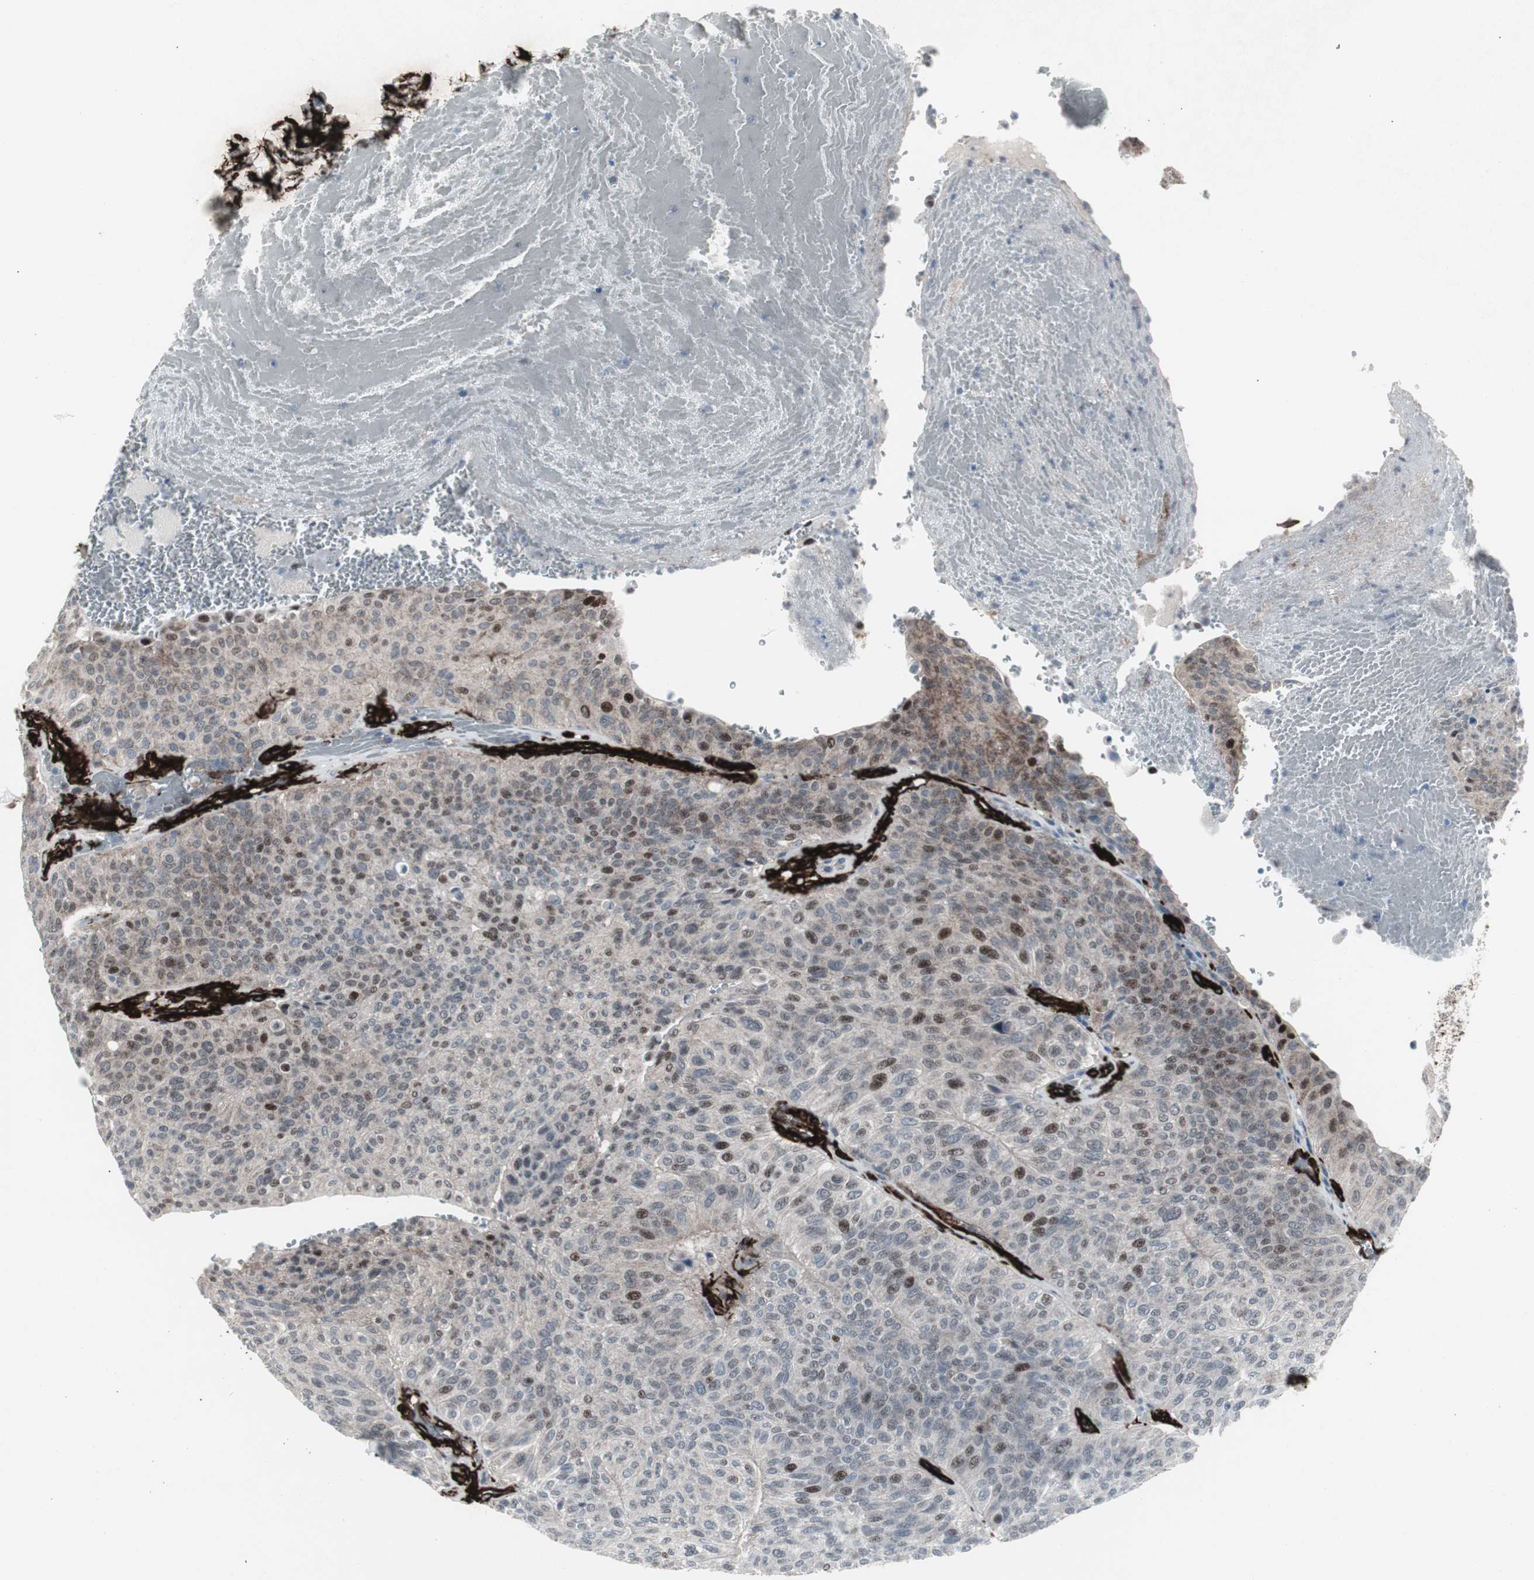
{"staining": {"intensity": "moderate", "quantity": "<25%", "location": "cytoplasmic/membranous,nuclear"}, "tissue": "urothelial cancer", "cell_type": "Tumor cells", "image_type": "cancer", "snomed": [{"axis": "morphology", "description": "Urothelial carcinoma, High grade"}, {"axis": "topography", "description": "Urinary bladder"}], "caption": "Approximately <25% of tumor cells in urothelial cancer reveal moderate cytoplasmic/membranous and nuclear protein positivity as visualized by brown immunohistochemical staining.", "gene": "PDGFA", "patient": {"sex": "male", "age": 66}}